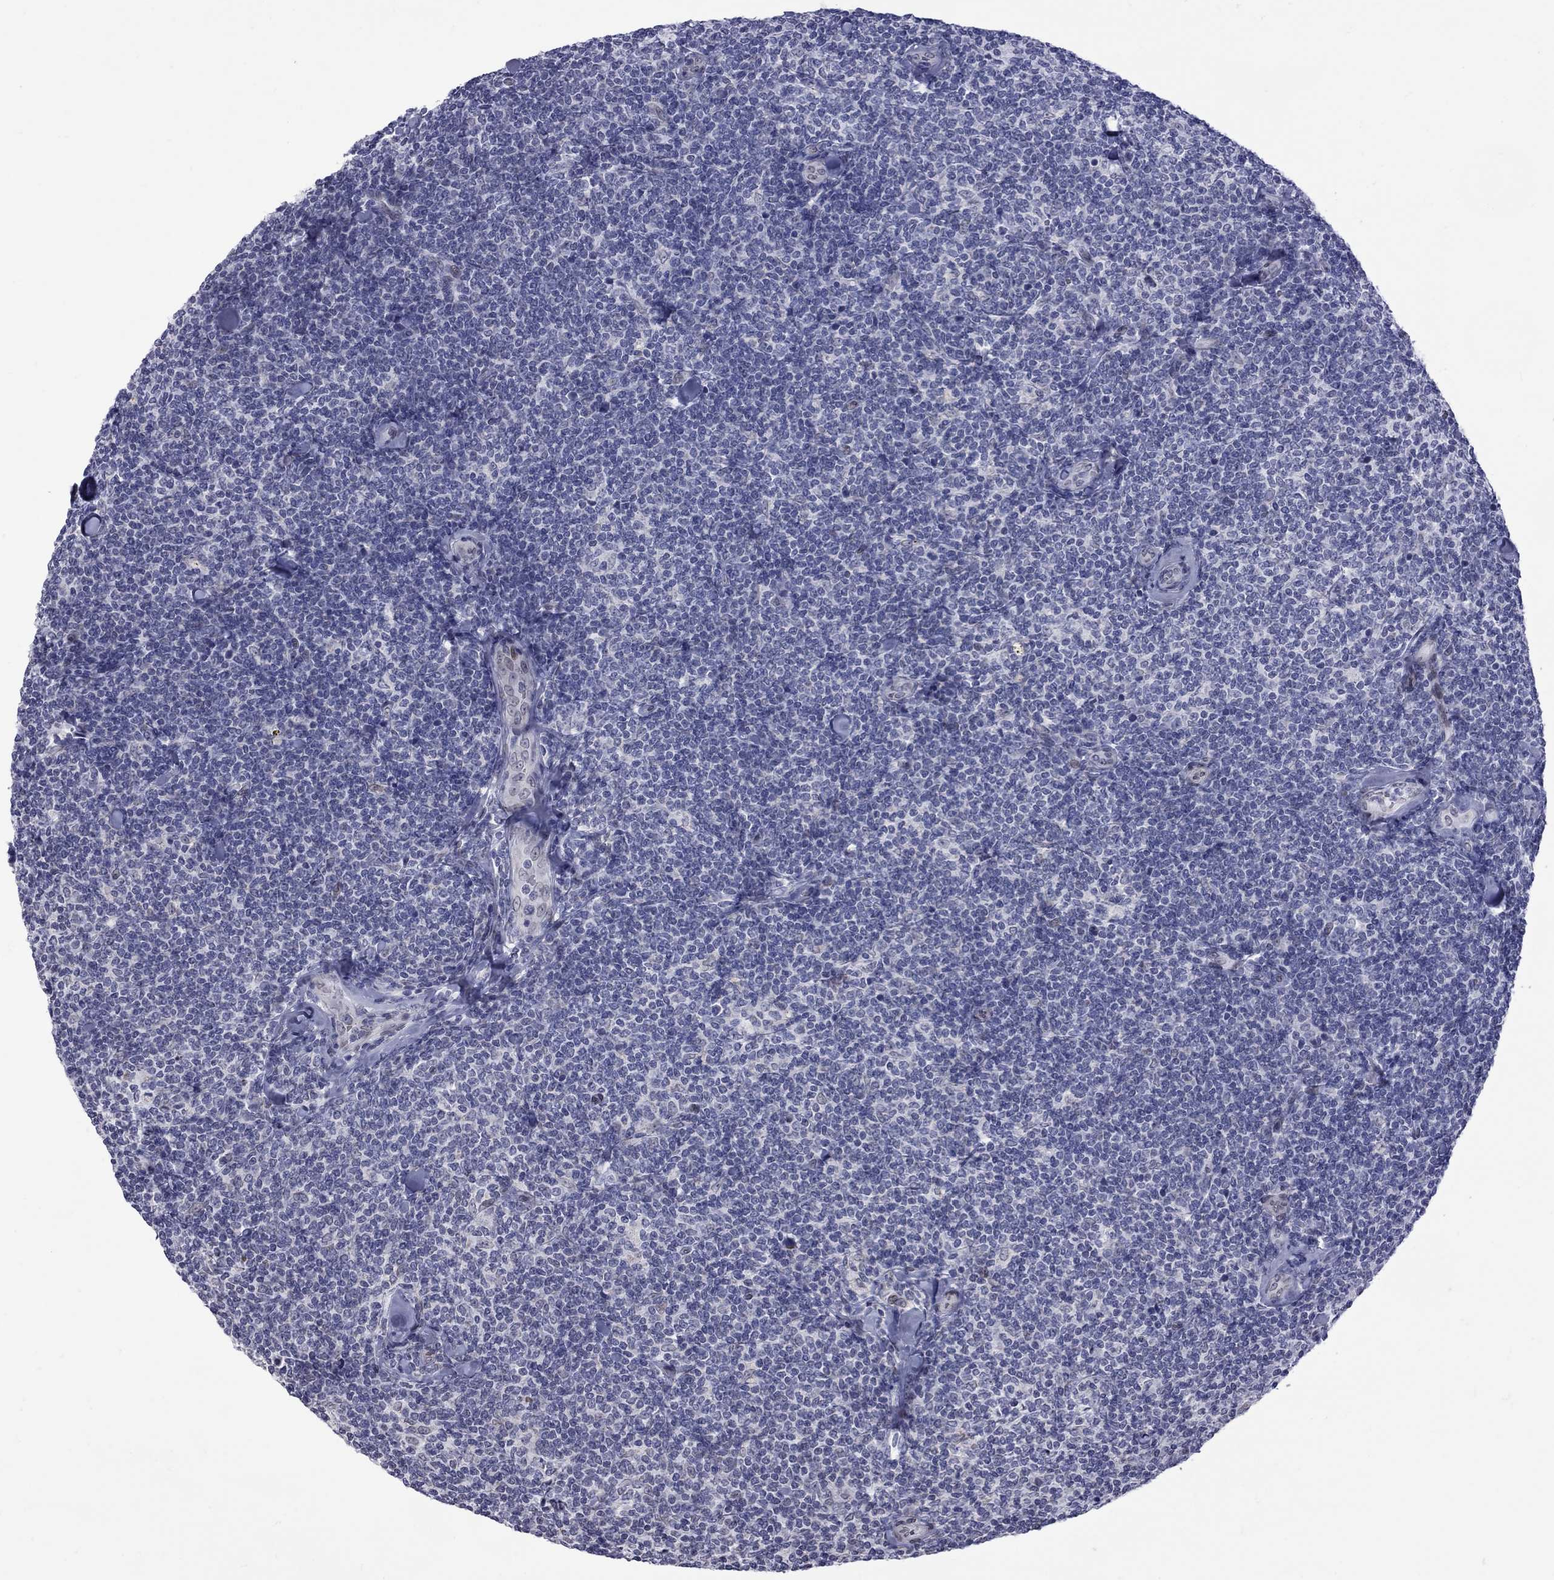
{"staining": {"intensity": "negative", "quantity": "none", "location": "none"}, "tissue": "lymphoma", "cell_type": "Tumor cells", "image_type": "cancer", "snomed": [{"axis": "morphology", "description": "Malignant lymphoma, non-Hodgkin's type, Low grade"}, {"axis": "topography", "description": "Lymph node"}], "caption": "IHC micrograph of neoplastic tissue: human malignant lymphoma, non-Hodgkin's type (low-grade) stained with DAB (3,3'-diaminobenzidine) shows no significant protein expression in tumor cells.", "gene": "CLTCL1", "patient": {"sex": "female", "age": 56}}